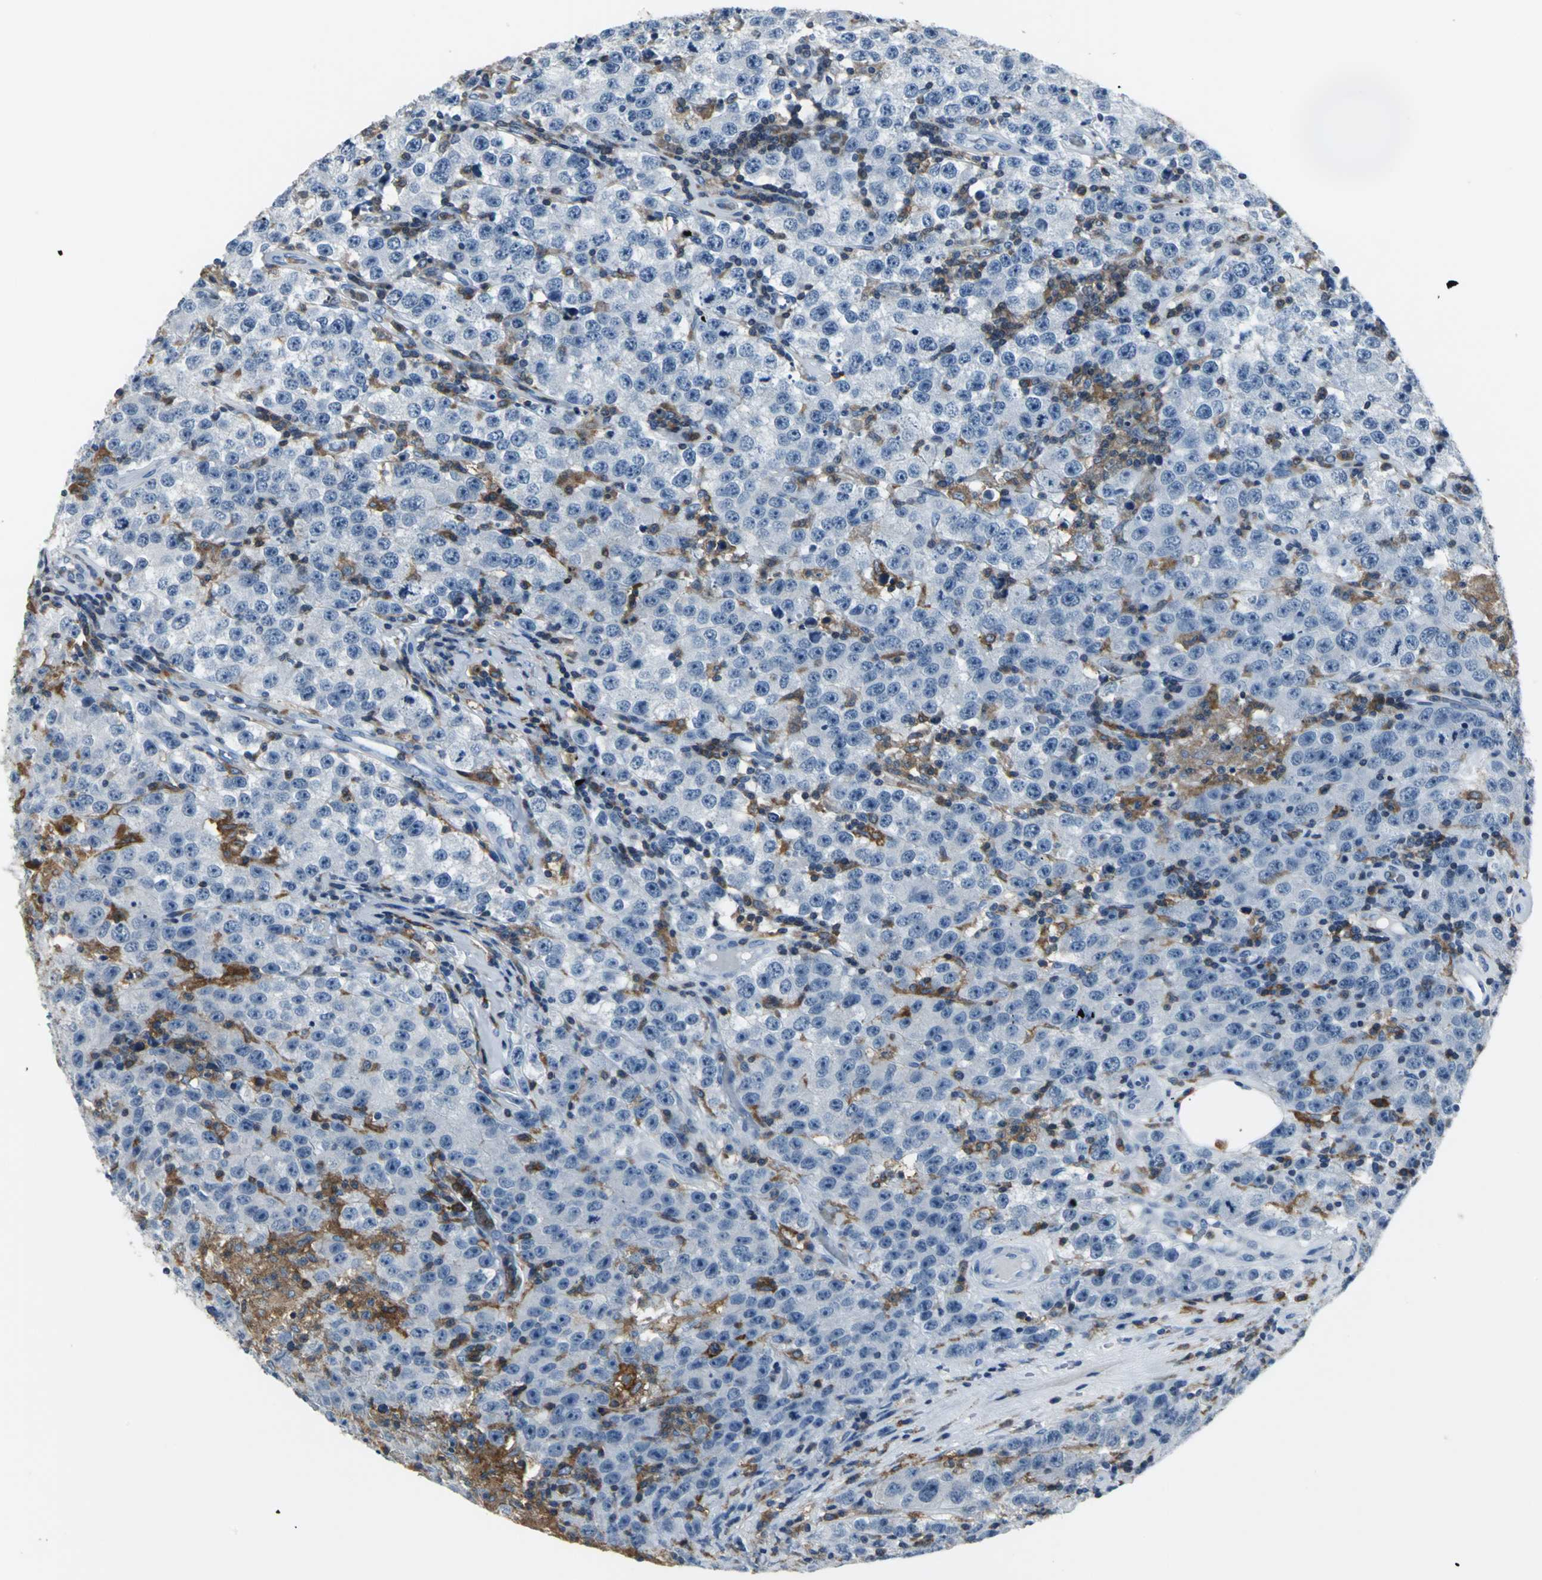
{"staining": {"intensity": "negative", "quantity": "none", "location": "none"}, "tissue": "testis cancer", "cell_type": "Tumor cells", "image_type": "cancer", "snomed": [{"axis": "morphology", "description": "Seminoma, NOS"}, {"axis": "topography", "description": "Testis"}], "caption": "Immunohistochemical staining of testis cancer exhibits no significant staining in tumor cells. The staining is performed using DAB brown chromogen with nuclei counter-stained in using hematoxylin.", "gene": "IQGAP2", "patient": {"sex": "male", "age": 52}}